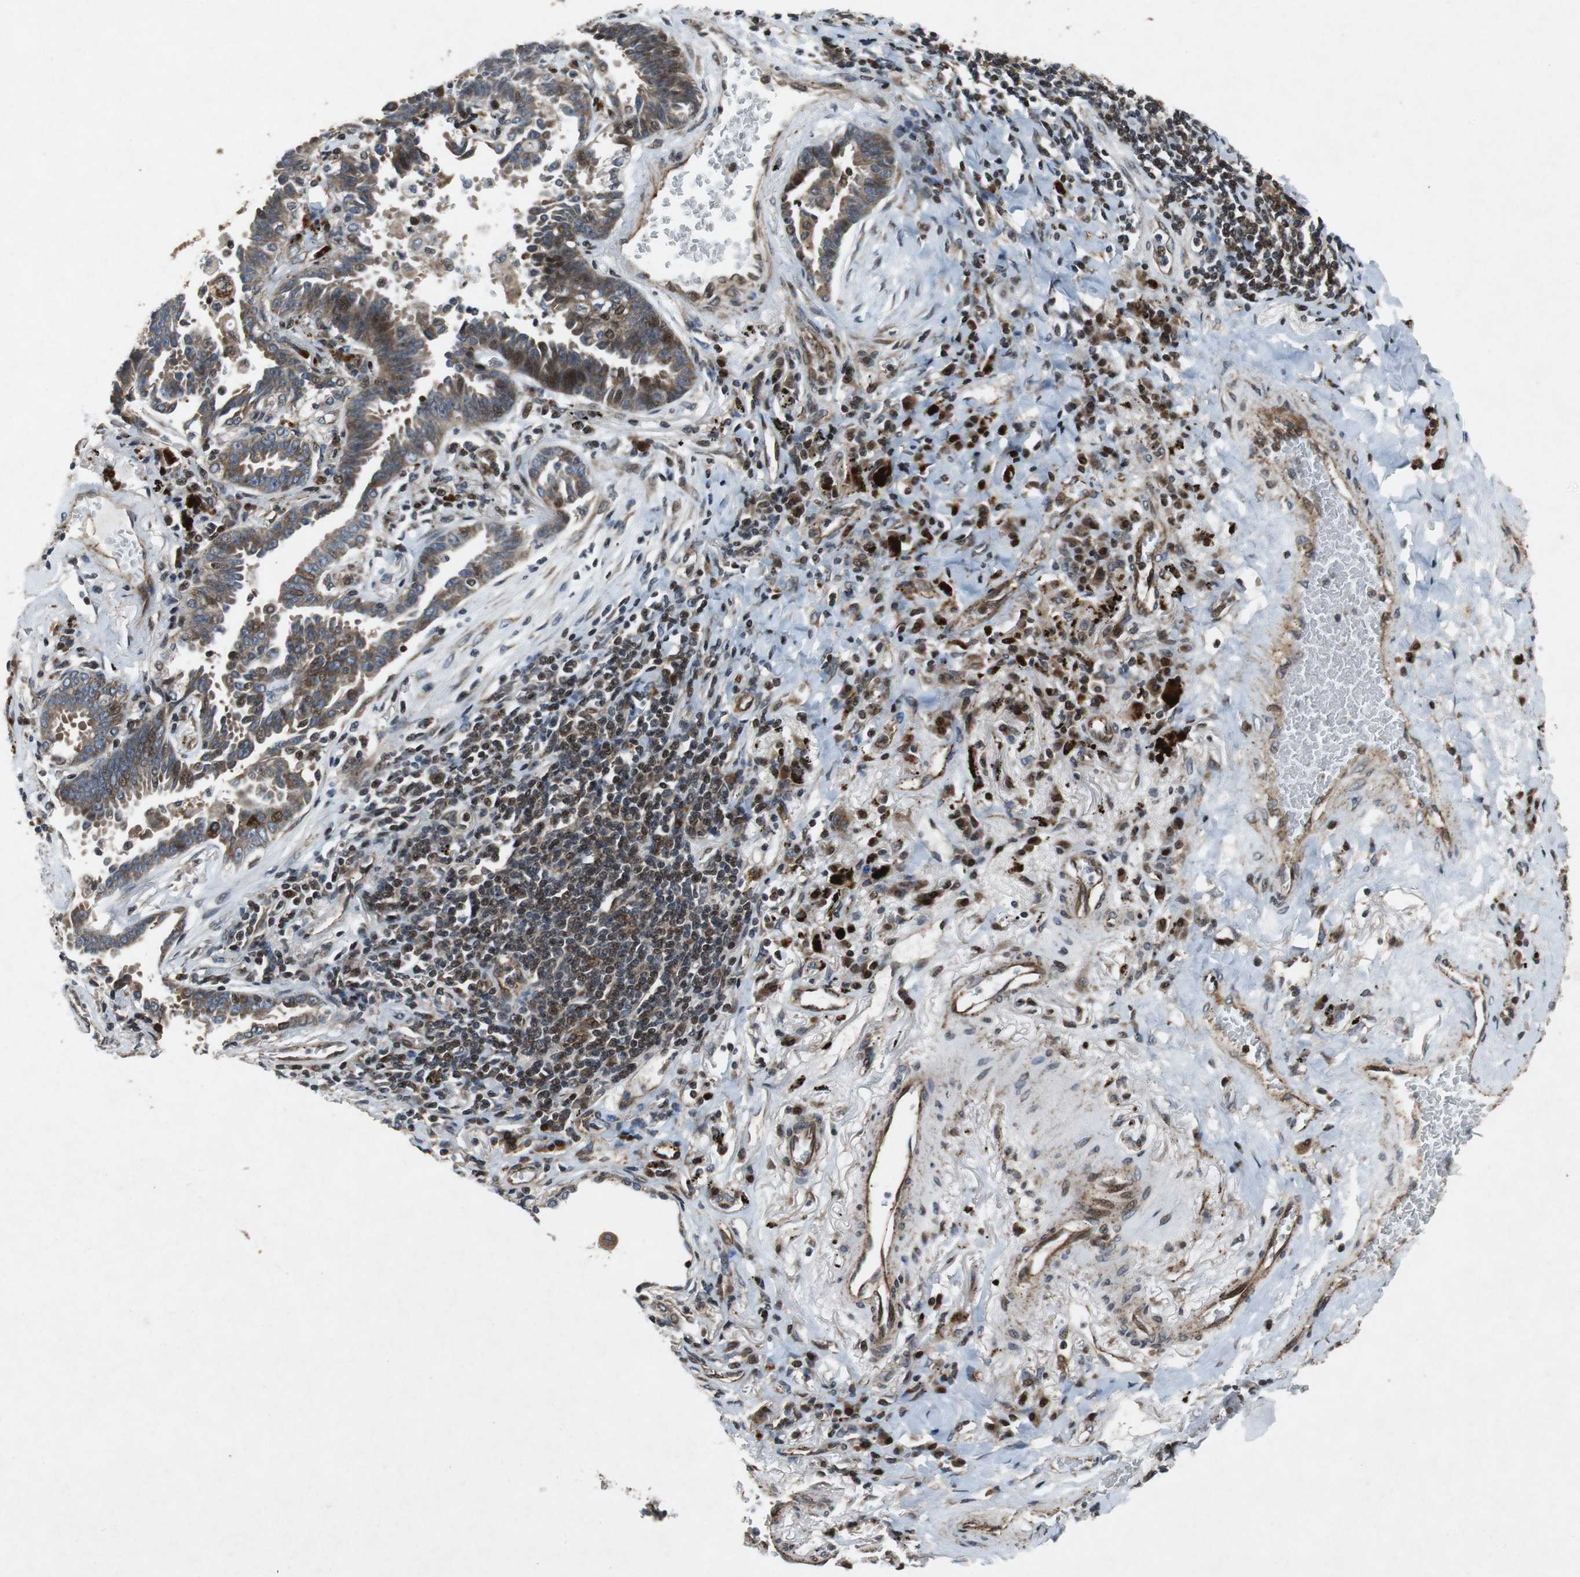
{"staining": {"intensity": "moderate", "quantity": "25%-75%", "location": "cytoplasmic/membranous"}, "tissue": "lung cancer", "cell_type": "Tumor cells", "image_type": "cancer", "snomed": [{"axis": "morphology", "description": "Adenocarcinoma, NOS"}, {"axis": "topography", "description": "Lung"}], "caption": "Brown immunohistochemical staining in lung cancer (adenocarcinoma) shows moderate cytoplasmic/membranous staining in approximately 25%-75% of tumor cells. The protein of interest is stained brown, and the nuclei are stained in blue (DAB (3,3'-diaminobenzidine) IHC with brightfield microscopy, high magnification).", "gene": "TUBA4A", "patient": {"sex": "female", "age": 64}}